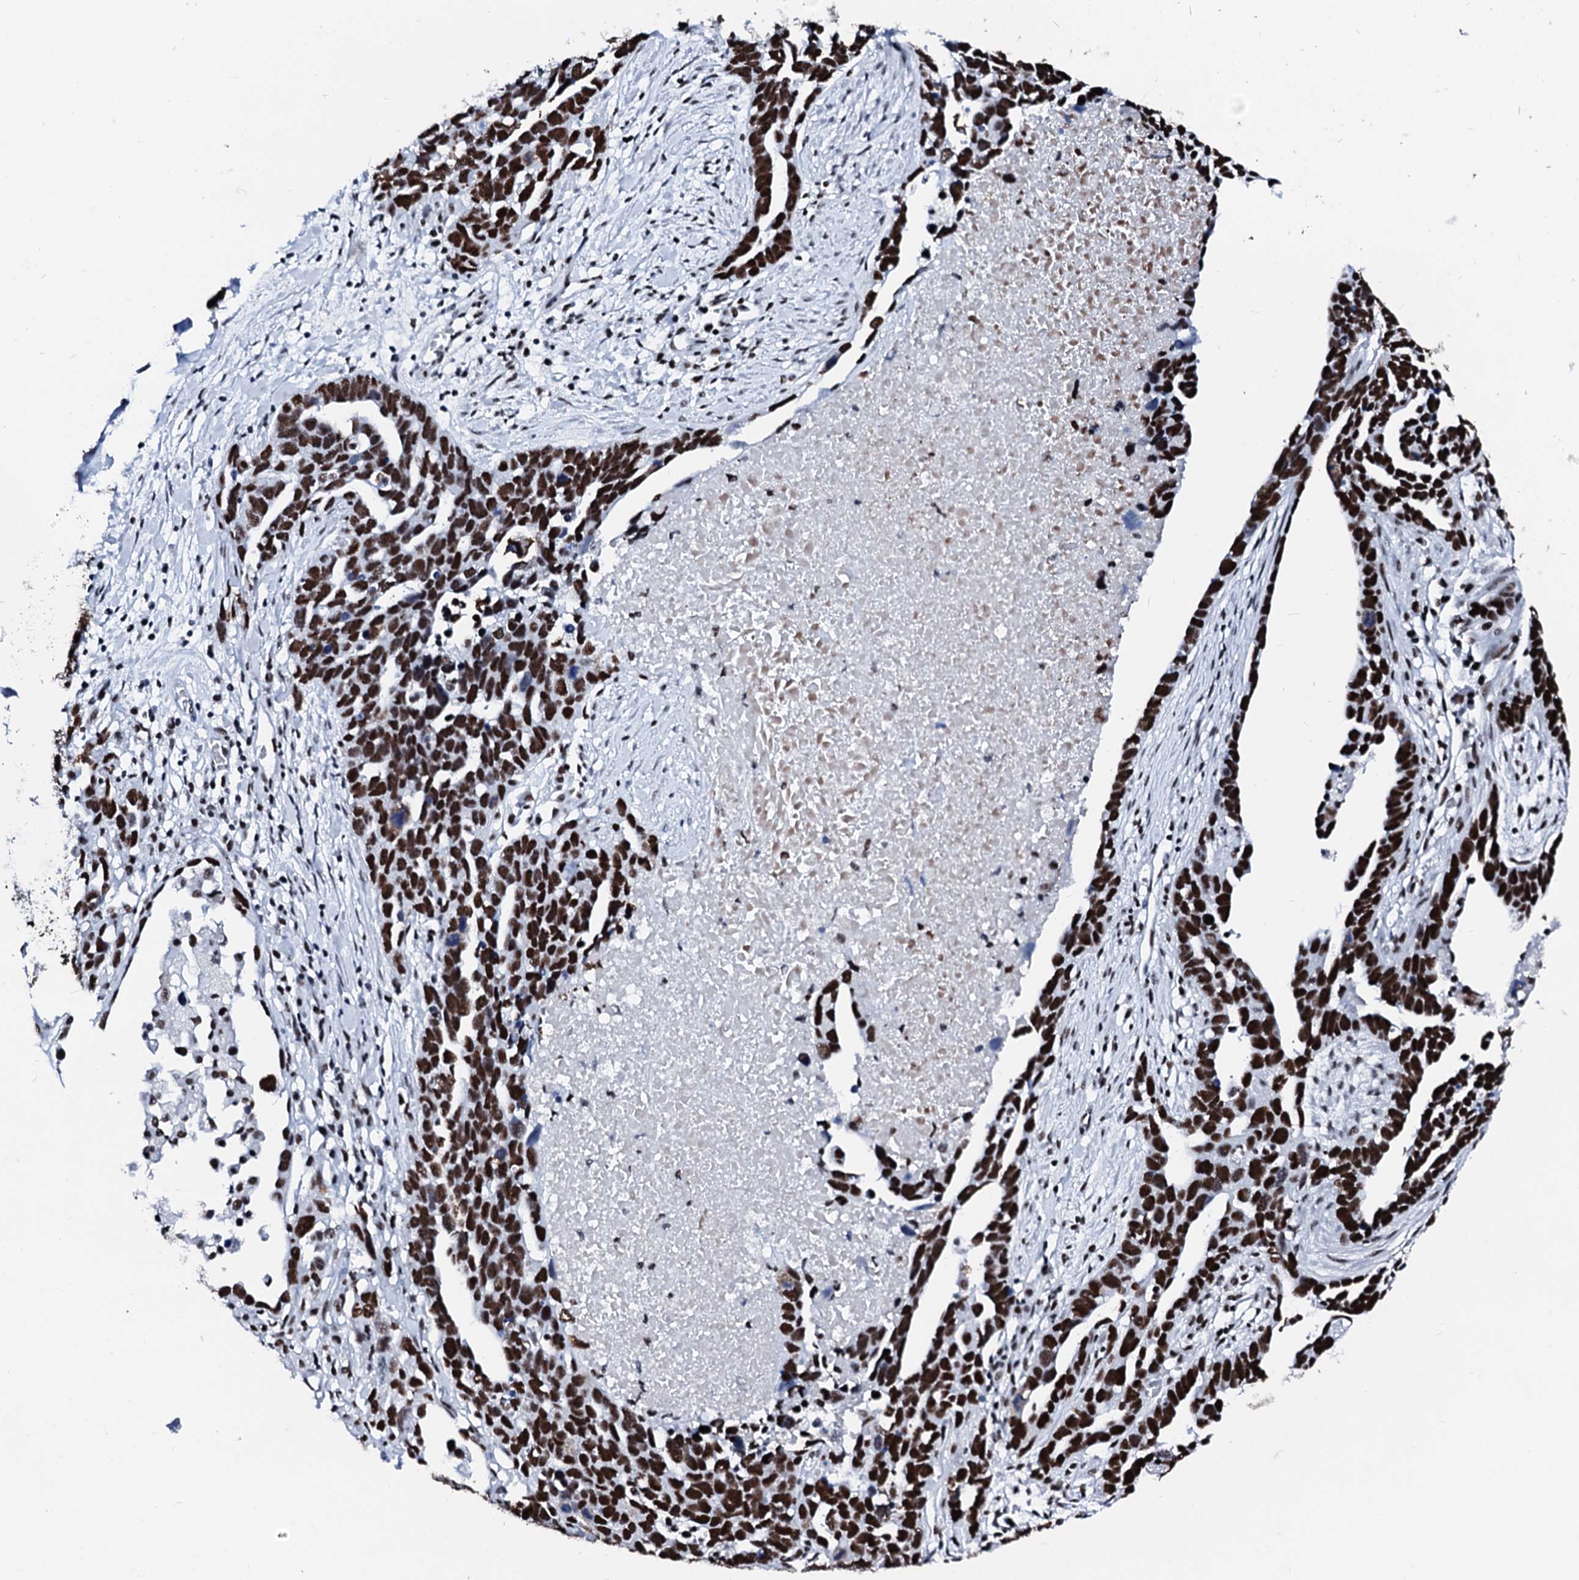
{"staining": {"intensity": "strong", "quantity": ">75%", "location": "nuclear"}, "tissue": "ovarian cancer", "cell_type": "Tumor cells", "image_type": "cancer", "snomed": [{"axis": "morphology", "description": "Cystadenocarcinoma, serous, NOS"}, {"axis": "topography", "description": "Ovary"}], "caption": "Immunohistochemical staining of ovarian serous cystadenocarcinoma displays high levels of strong nuclear protein expression in about >75% of tumor cells.", "gene": "RALY", "patient": {"sex": "female", "age": 54}}